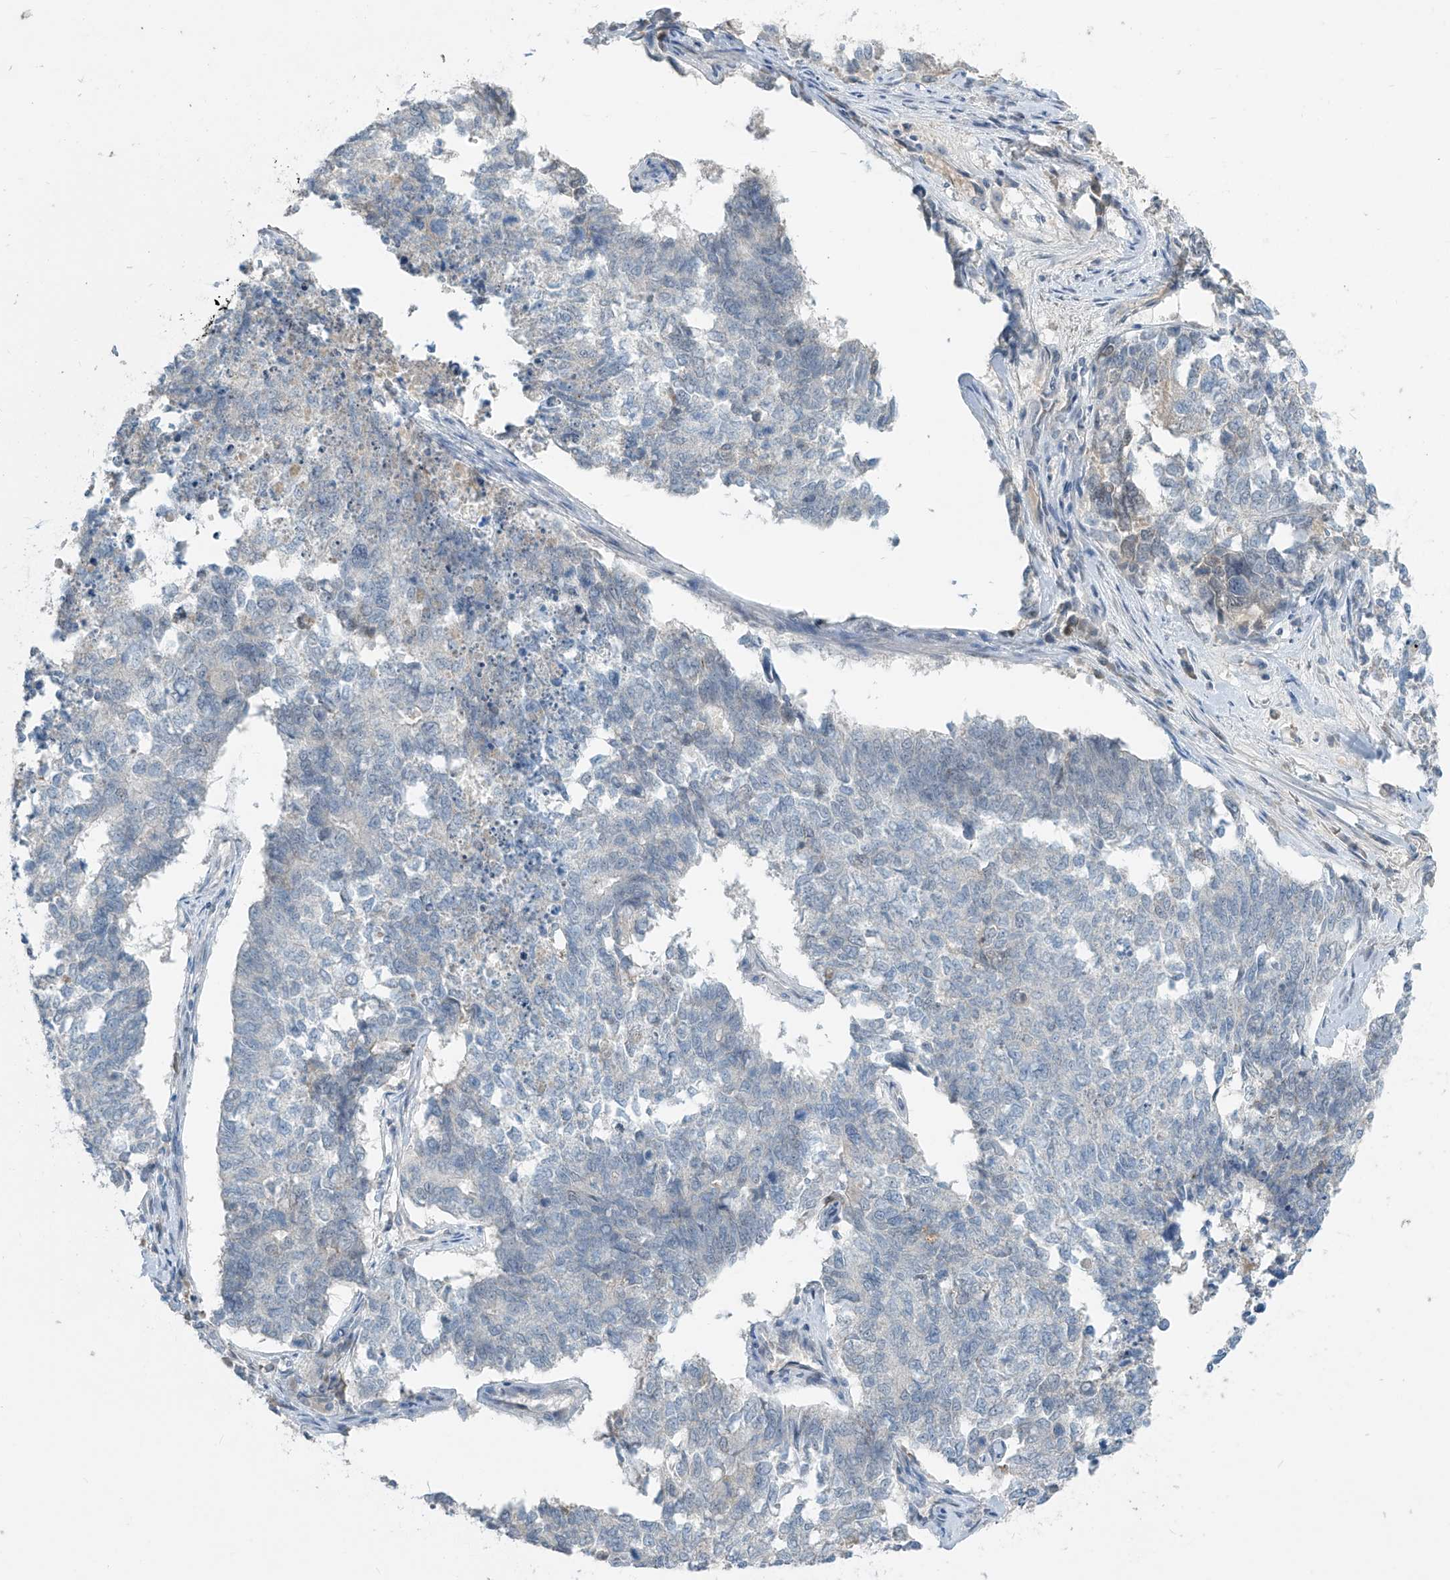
{"staining": {"intensity": "negative", "quantity": "none", "location": "none"}, "tissue": "cervical cancer", "cell_type": "Tumor cells", "image_type": "cancer", "snomed": [{"axis": "morphology", "description": "Squamous cell carcinoma, NOS"}, {"axis": "topography", "description": "Cervix"}], "caption": "This is an immunohistochemistry (IHC) micrograph of cervical cancer. There is no positivity in tumor cells.", "gene": "METAP1D", "patient": {"sex": "female", "age": 63}}